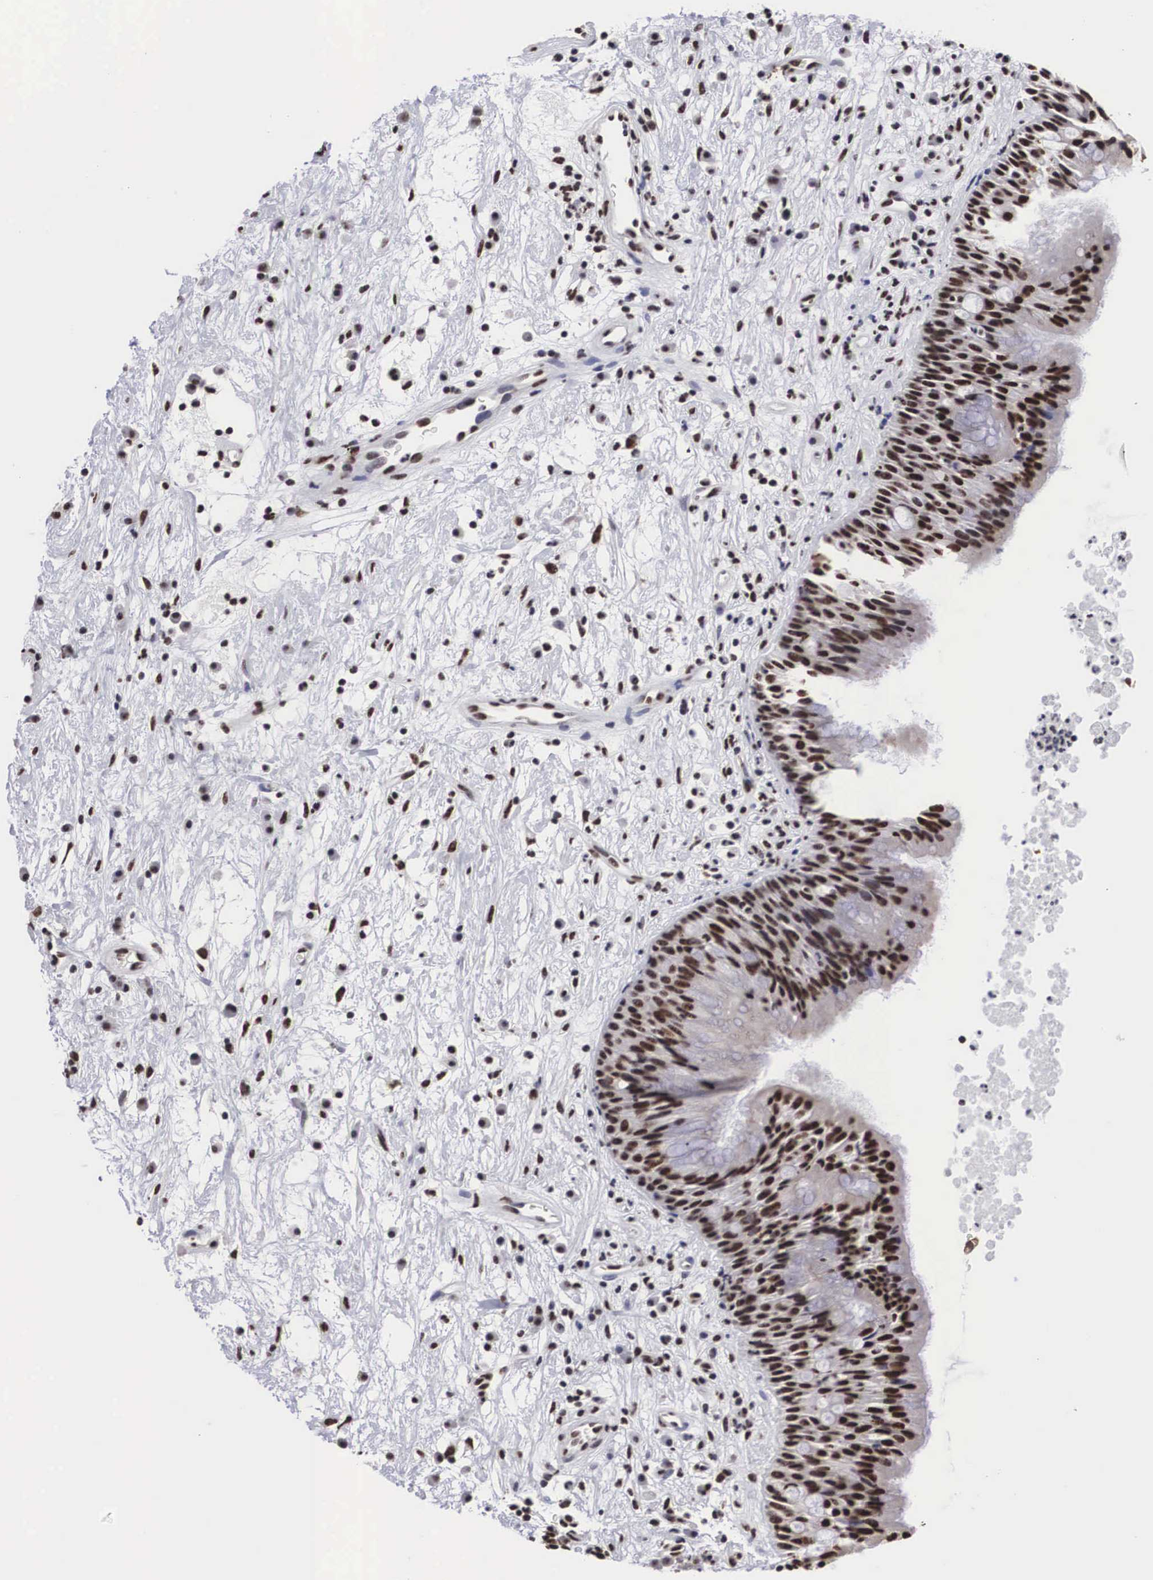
{"staining": {"intensity": "moderate", "quantity": ">75%", "location": "nuclear"}, "tissue": "nasopharynx", "cell_type": "Respiratory epithelial cells", "image_type": "normal", "snomed": [{"axis": "morphology", "description": "Normal tissue, NOS"}, {"axis": "topography", "description": "Nasopharynx"}], "caption": "Brown immunohistochemical staining in benign human nasopharynx displays moderate nuclear positivity in approximately >75% of respiratory epithelial cells.", "gene": "ACIN1", "patient": {"sex": "male", "age": 13}}